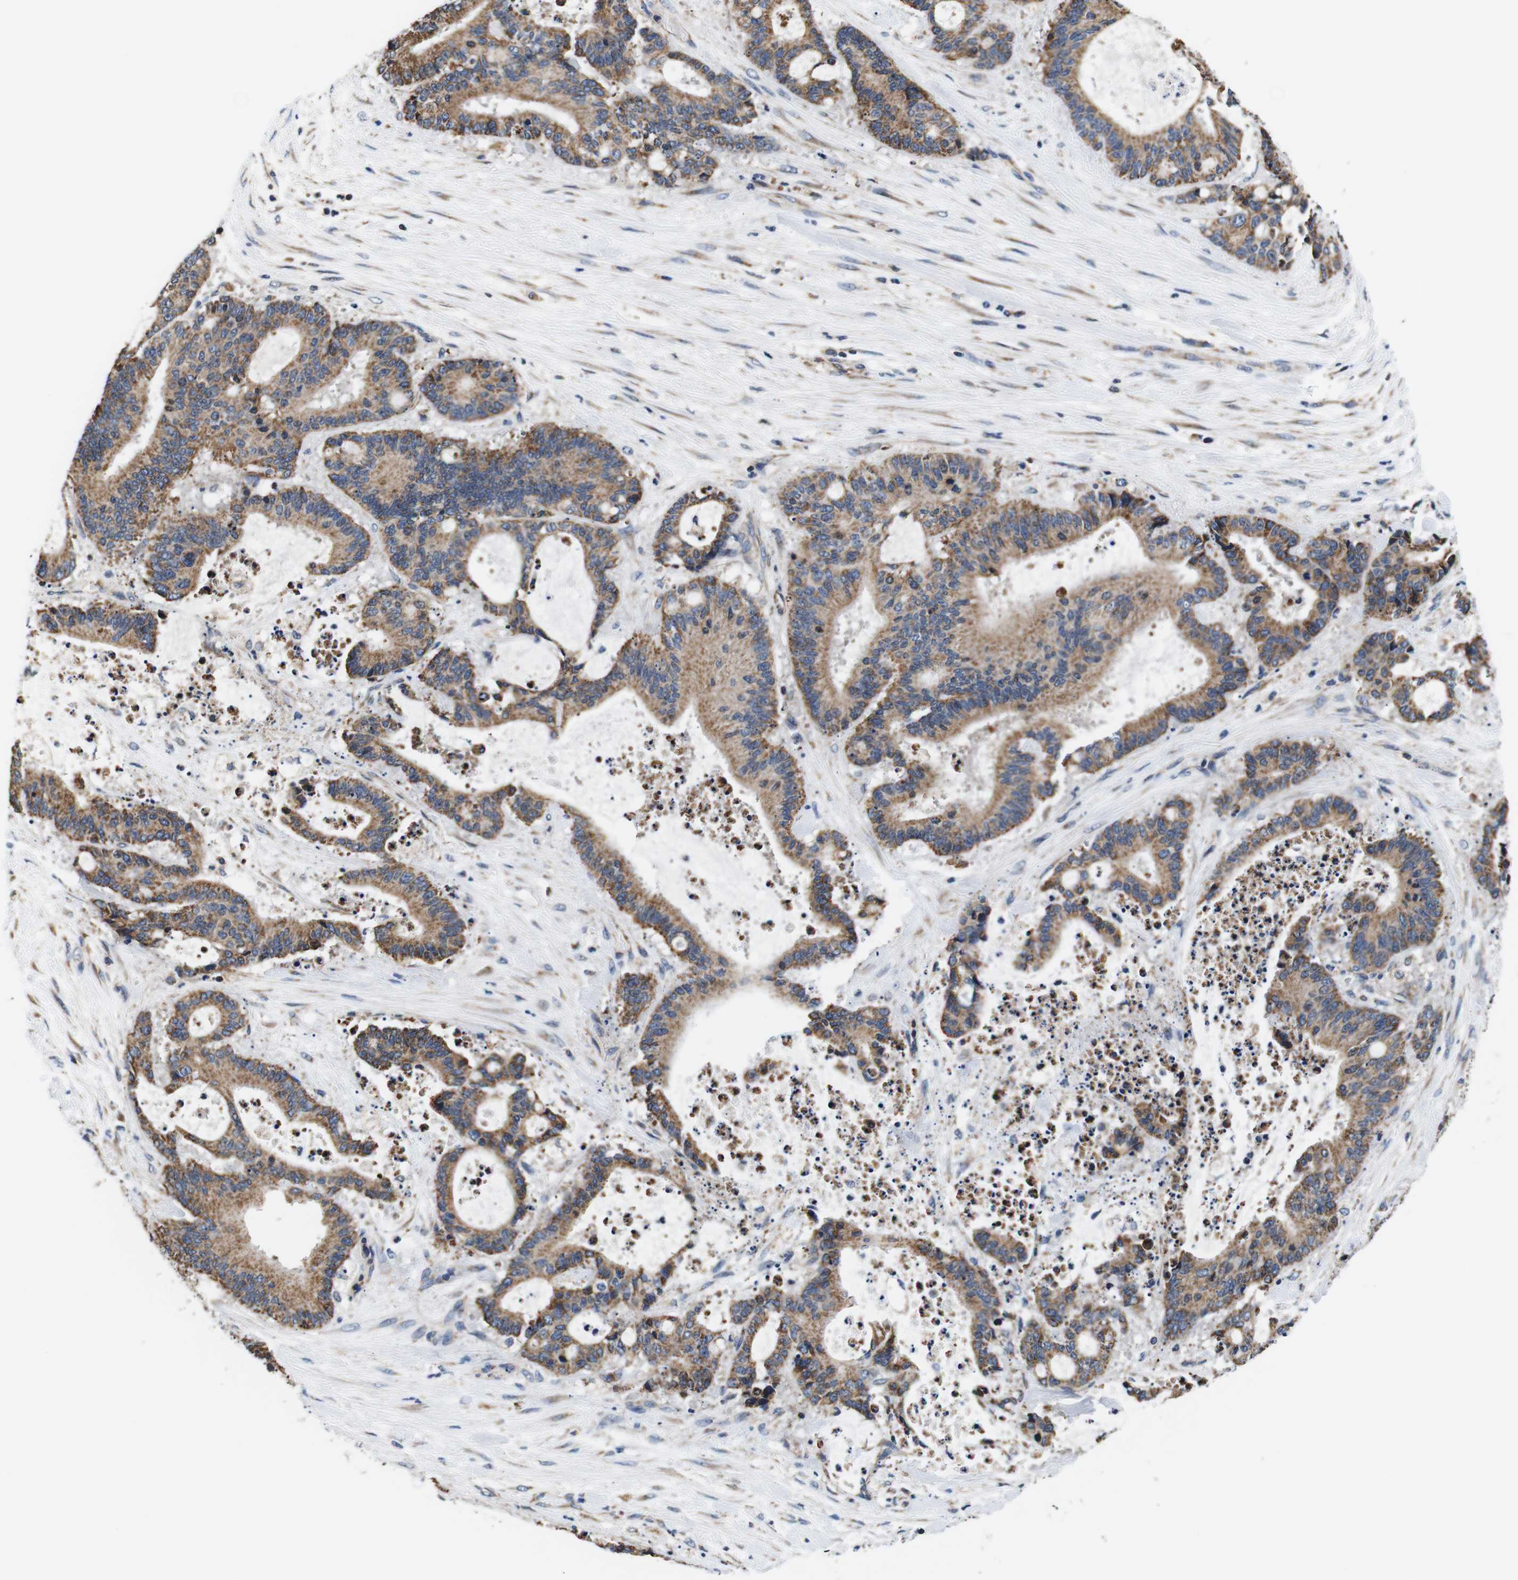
{"staining": {"intensity": "moderate", "quantity": ">75%", "location": "cytoplasmic/membranous"}, "tissue": "liver cancer", "cell_type": "Tumor cells", "image_type": "cancer", "snomed": [{"axis": "morphology", "description": "Normal tissue, NOS"}, {"axis": "morphology", "description": "Cholangiocarcinoma"}, {"axis": "topography", "description": "Liver"}, {"axis": "topography", "description": "Peripheral nerve tissue"}], "caption": "Protein expression analysis of human cholangiocarcinoma (liver) reveals moderate cytoplasmic/membranous positivity in approximately >75% of tumor cells.", "gene": "LRP4", "patient": {"sex": "female", "age": 73}}